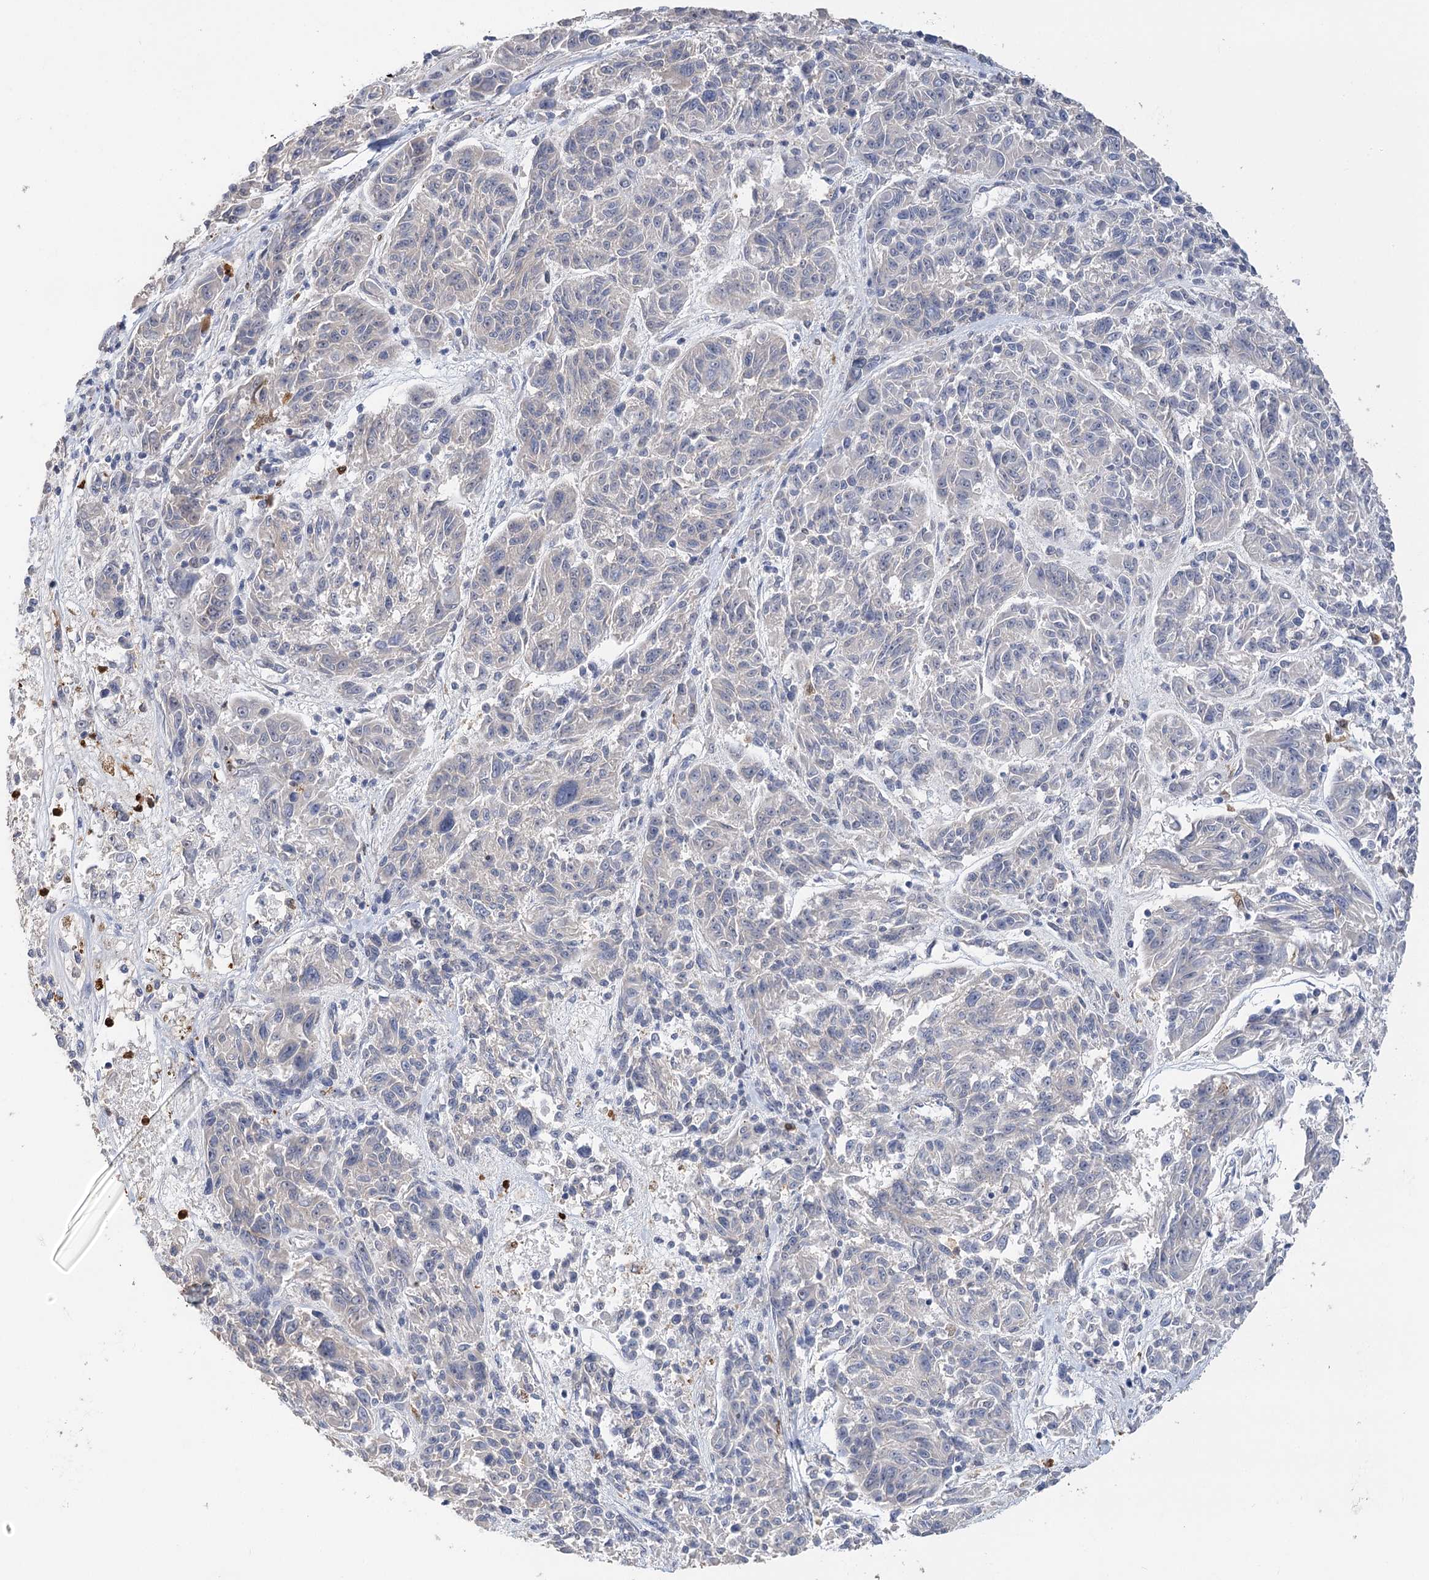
{"staining": {"intensity": "negative", "quantity": "none", "location": "none"}, "tissue": "melanoma", "cell_type": "Tumor cells", "image_type": "cancer", "snomed": [{"axis": "morphology", "description": "Malignant melanoma, NOS"}, {"axis": "topography", "description": "Skin"}], "caption": "This micrograph is of melanoma stained with immunohistochemistry (IHC) to label a protein in brown with the nuclei are counter-stained blue. There is no expression in tumor cells. The staining is performed using DAB brown chromogen with nuclei counter-stained in using hematoxylin.", "gene": "EPB41L5", "patient": {"sex": "male", "age": 53}}